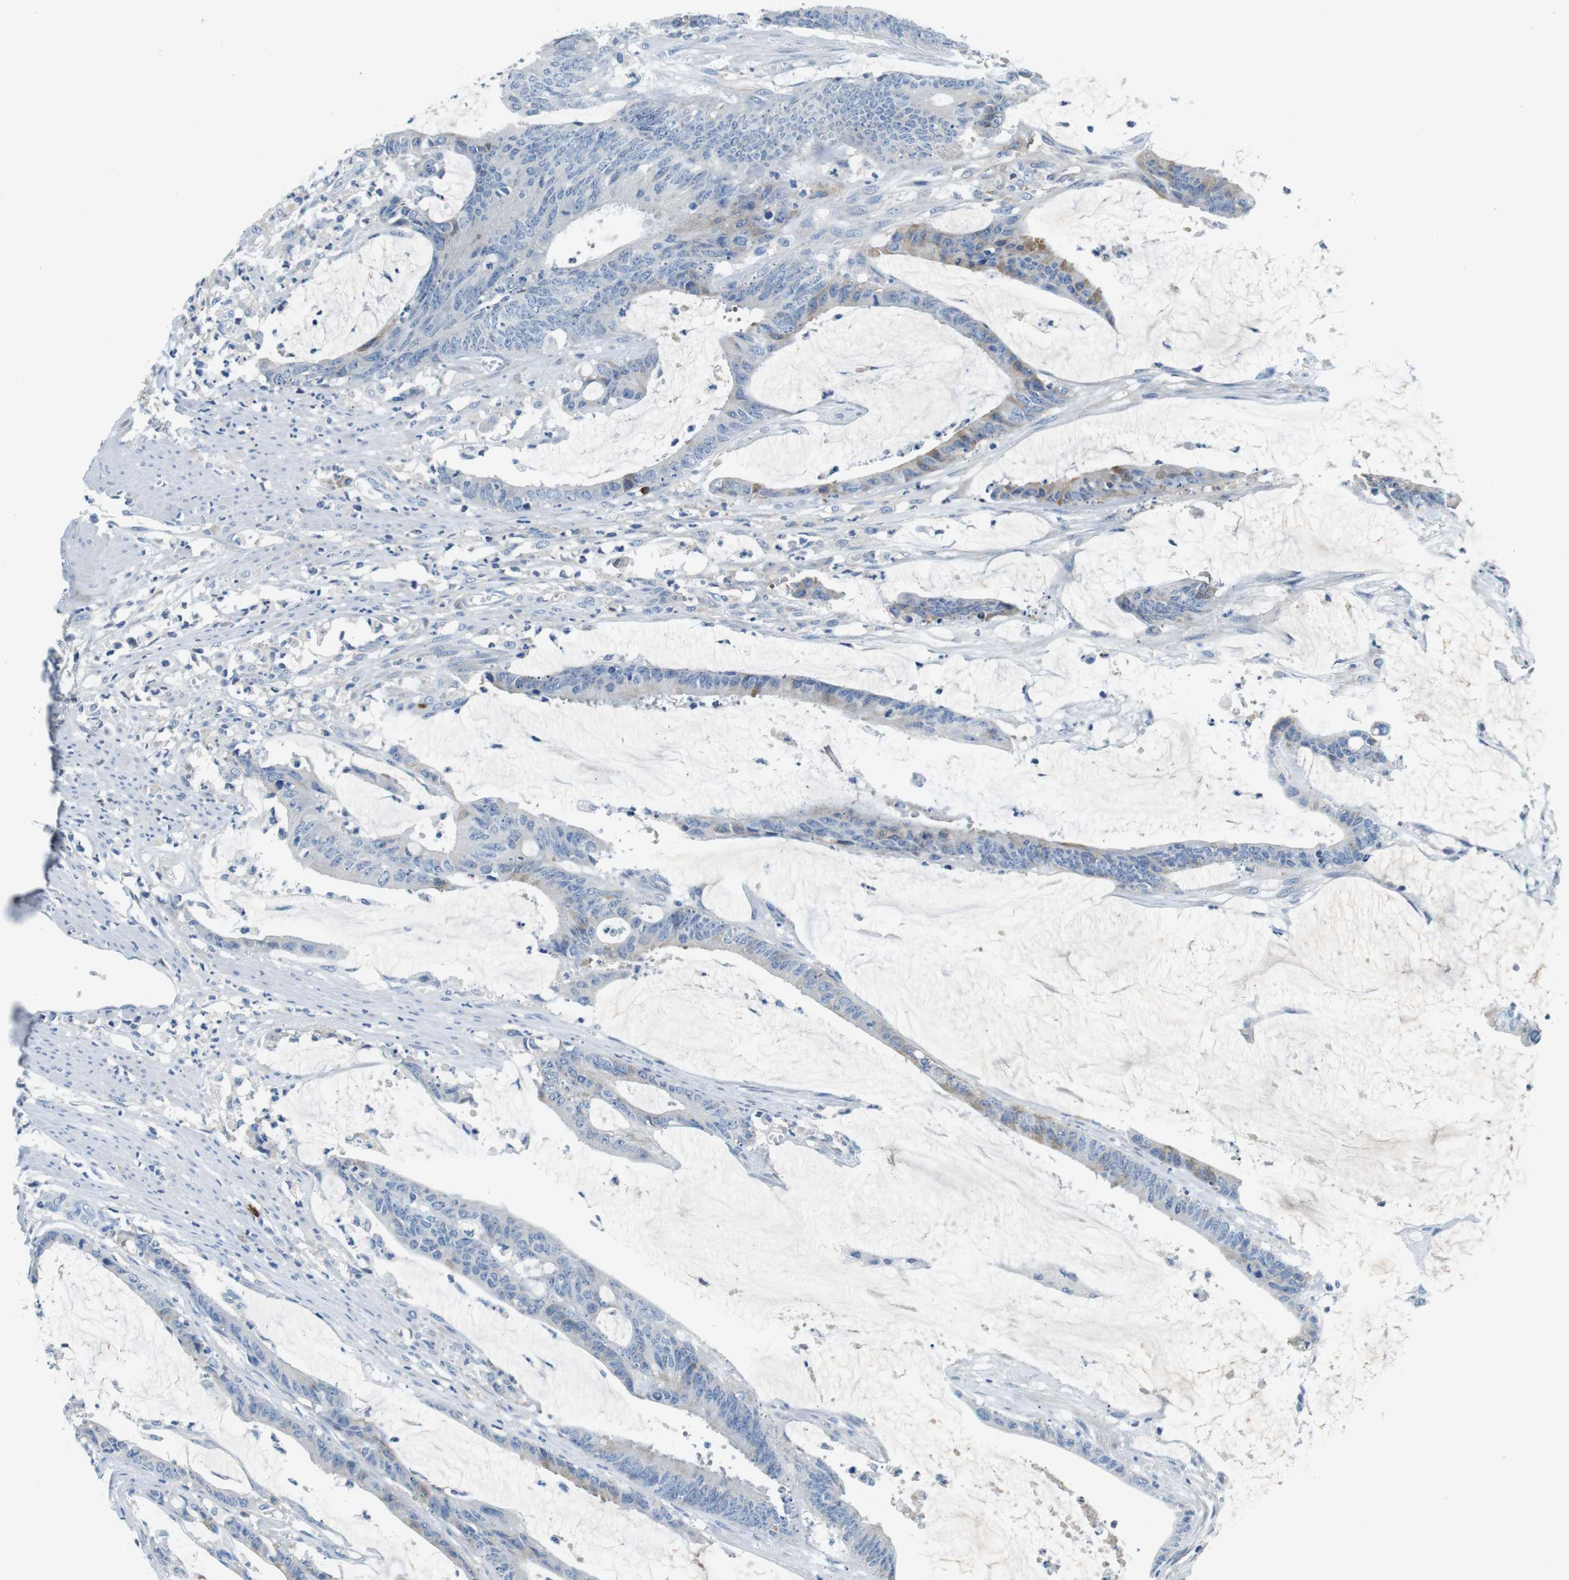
{"staining": {"intensity": "moderate", "quantity": "25%-75%", "location": "cytoplasmic/membranous"}, "tissue": "colorectal cancer", "cell_type": "Tumor cells", "image_type": "cancer", "snomed": [{"axis": "morphology", "description": "Adenocarcinoma, NOS"}, {"axis": "topography", "description": "Rectum"}], "caption": "This photomicrograph shows adenocarcinoma (colorectal) stained with immunohistochemistry (IHC) to label a protein in brown. The cytoplasmic/membranous of tumor cells show moderate positivity for the protein. Nuclei are counter-stained blue.", "gene": "IGHD", "patient": {"sex": "female", "age": 66}}